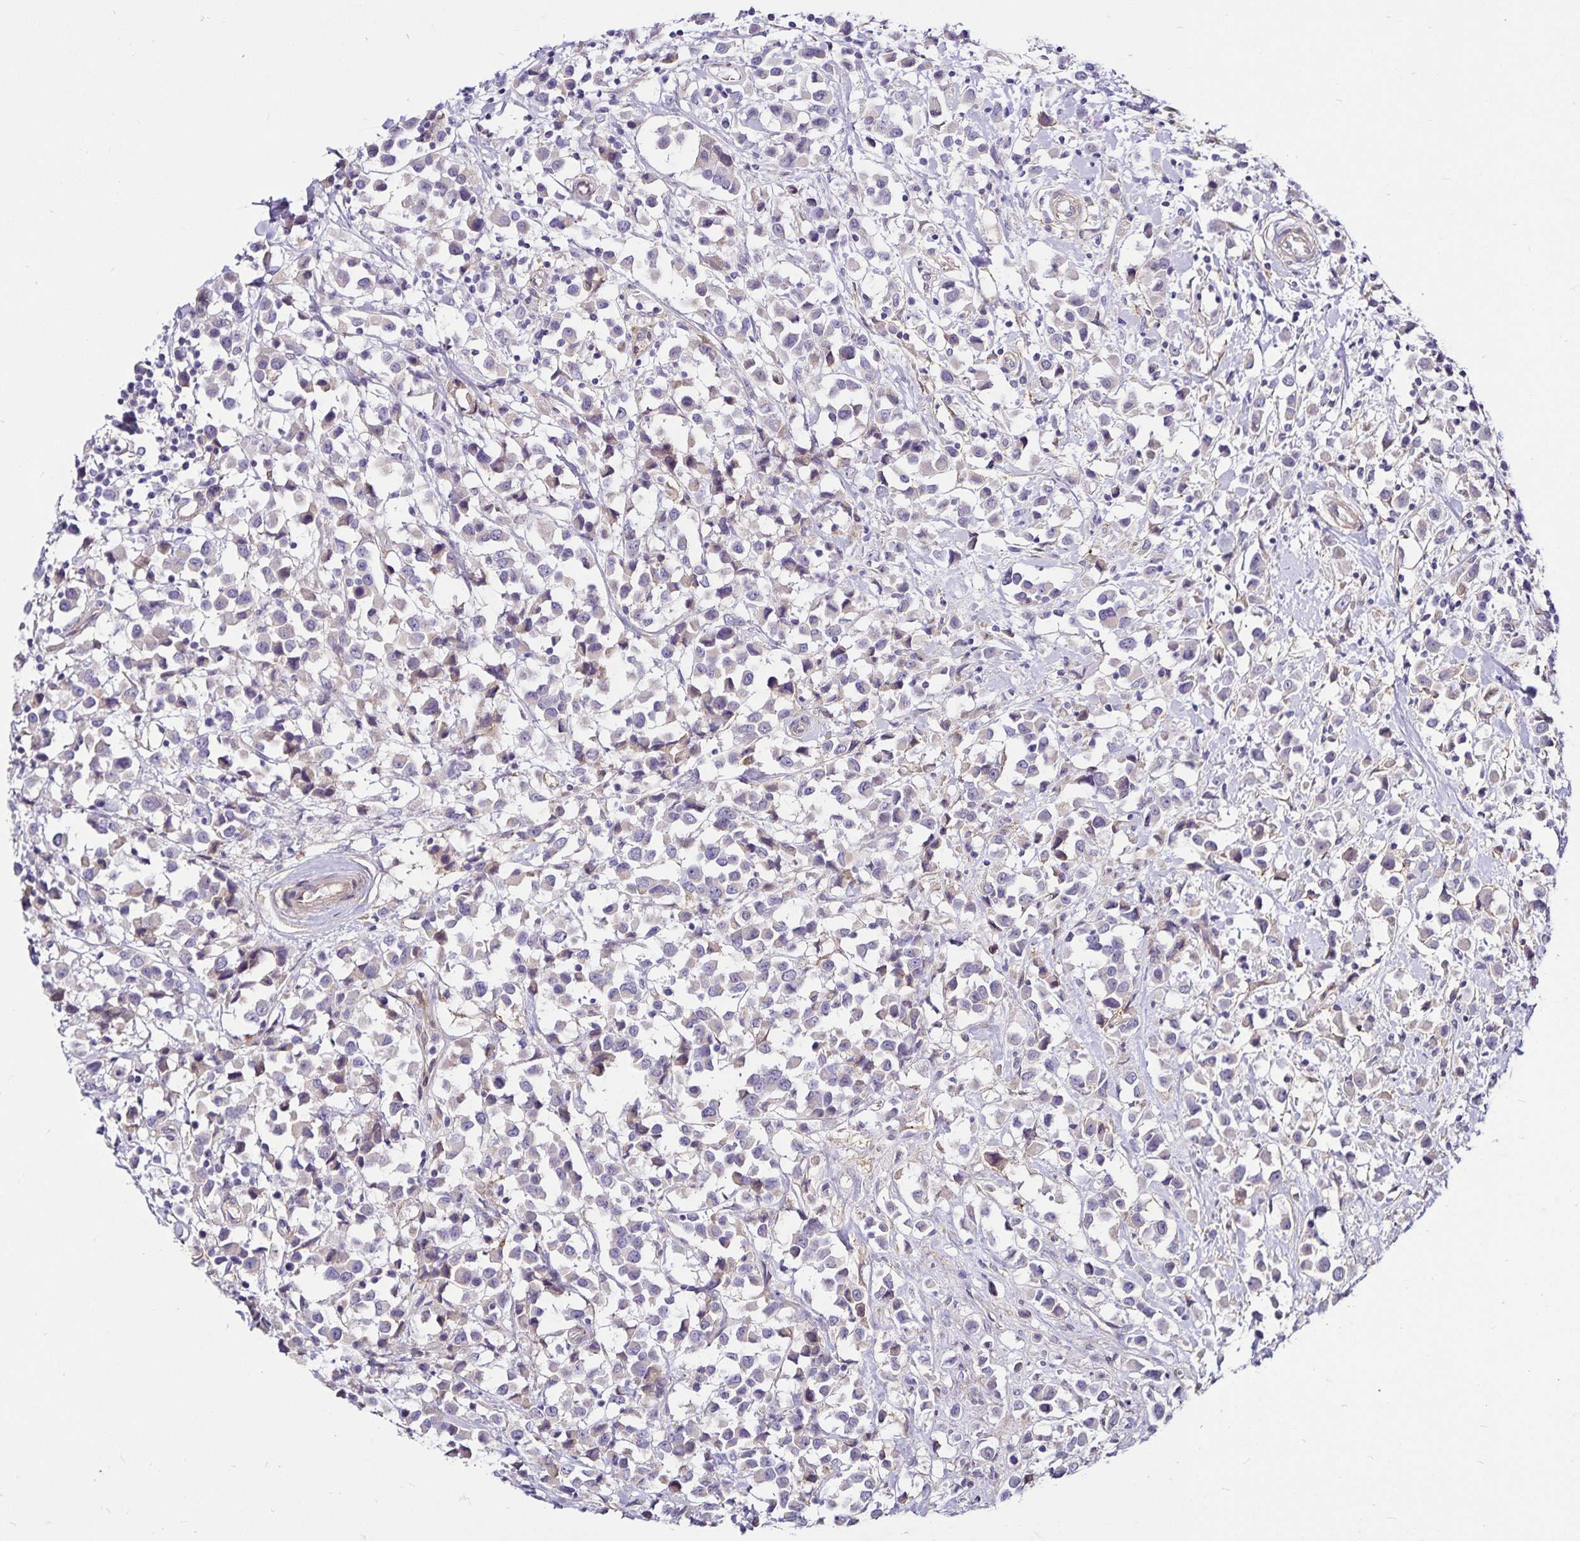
{"staining": {"intensity": "weak", "quantity": "<25%", "location": "cytoplasmic/membranous"}, "tissue": "breast cancer", "cell_type": "Tumor cells", "image_type": "cancer", "snomed": [{"axis": "morphology", "description": "Duct carcinoma"}, {"axis": "topography", "description": "Breast"}], "caption": "The histopathology image displays no significant staining in tumor cells of breast intraductal carcinoma.", "gene": "GNG12", "patient": {"sex": "female", "age": 61}}